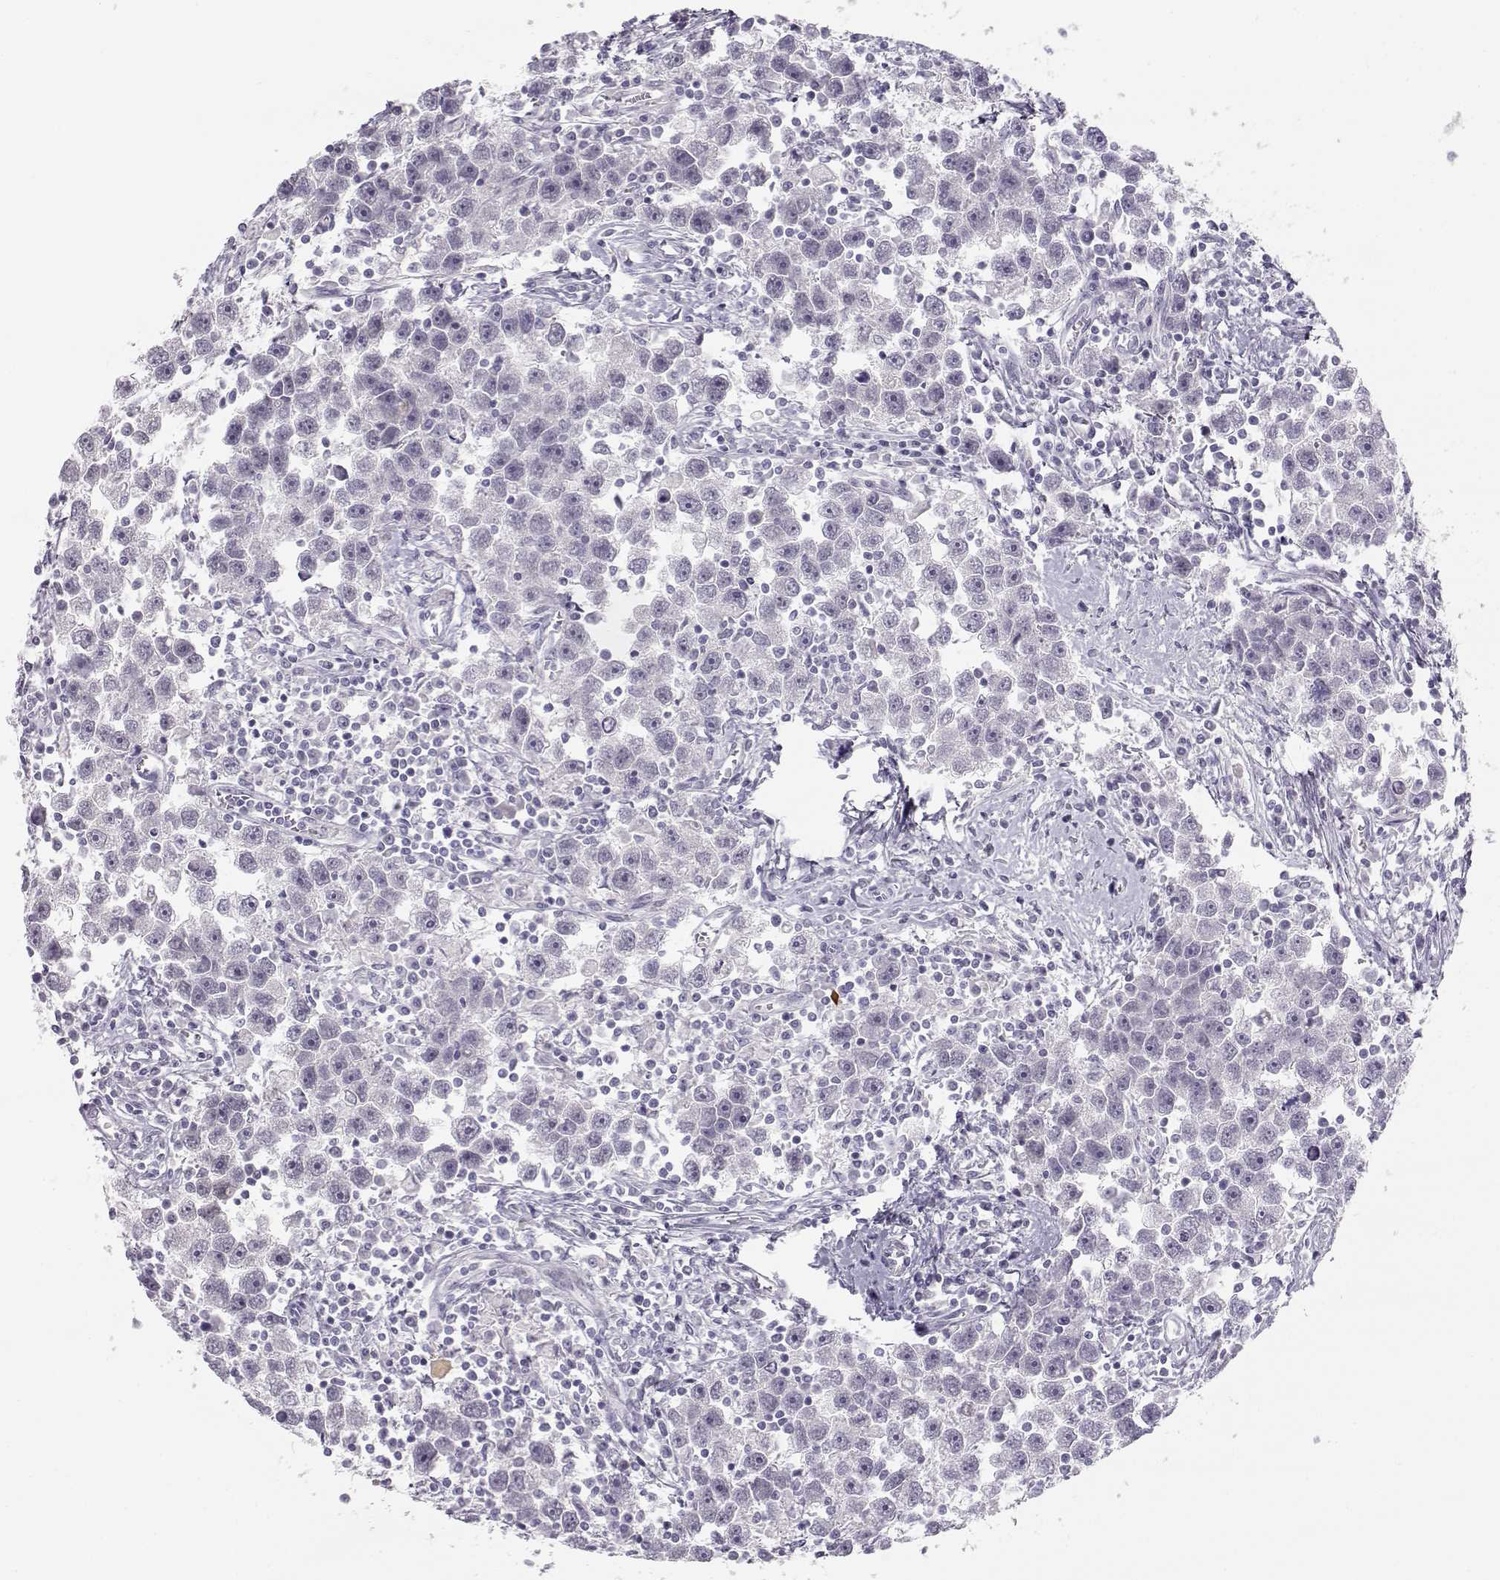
{"staining": {"intensity": "negative", "quantity": "none", "location": "none"}, "tissue": "testis cancer", "cell_type": "Tumor cells", "image_type": "cancer", "snomed": [{"axis": "morphology", "description": "Seminoma, NOS"}, {"axis": "topography", "description": "Testis"}], "caption": "Immunohistochemistry histopathology image of human testis cancer stained for a protein (brown), which demonstrates no positivity in tumor cells. The staining is performed using DAB (3,3'-diaminobenzidine) brown chromogen with nuclei counter-stained in using hematoxylin.", "gene": "NUTM1", "patient": {"sex": "male", "age": 30}}